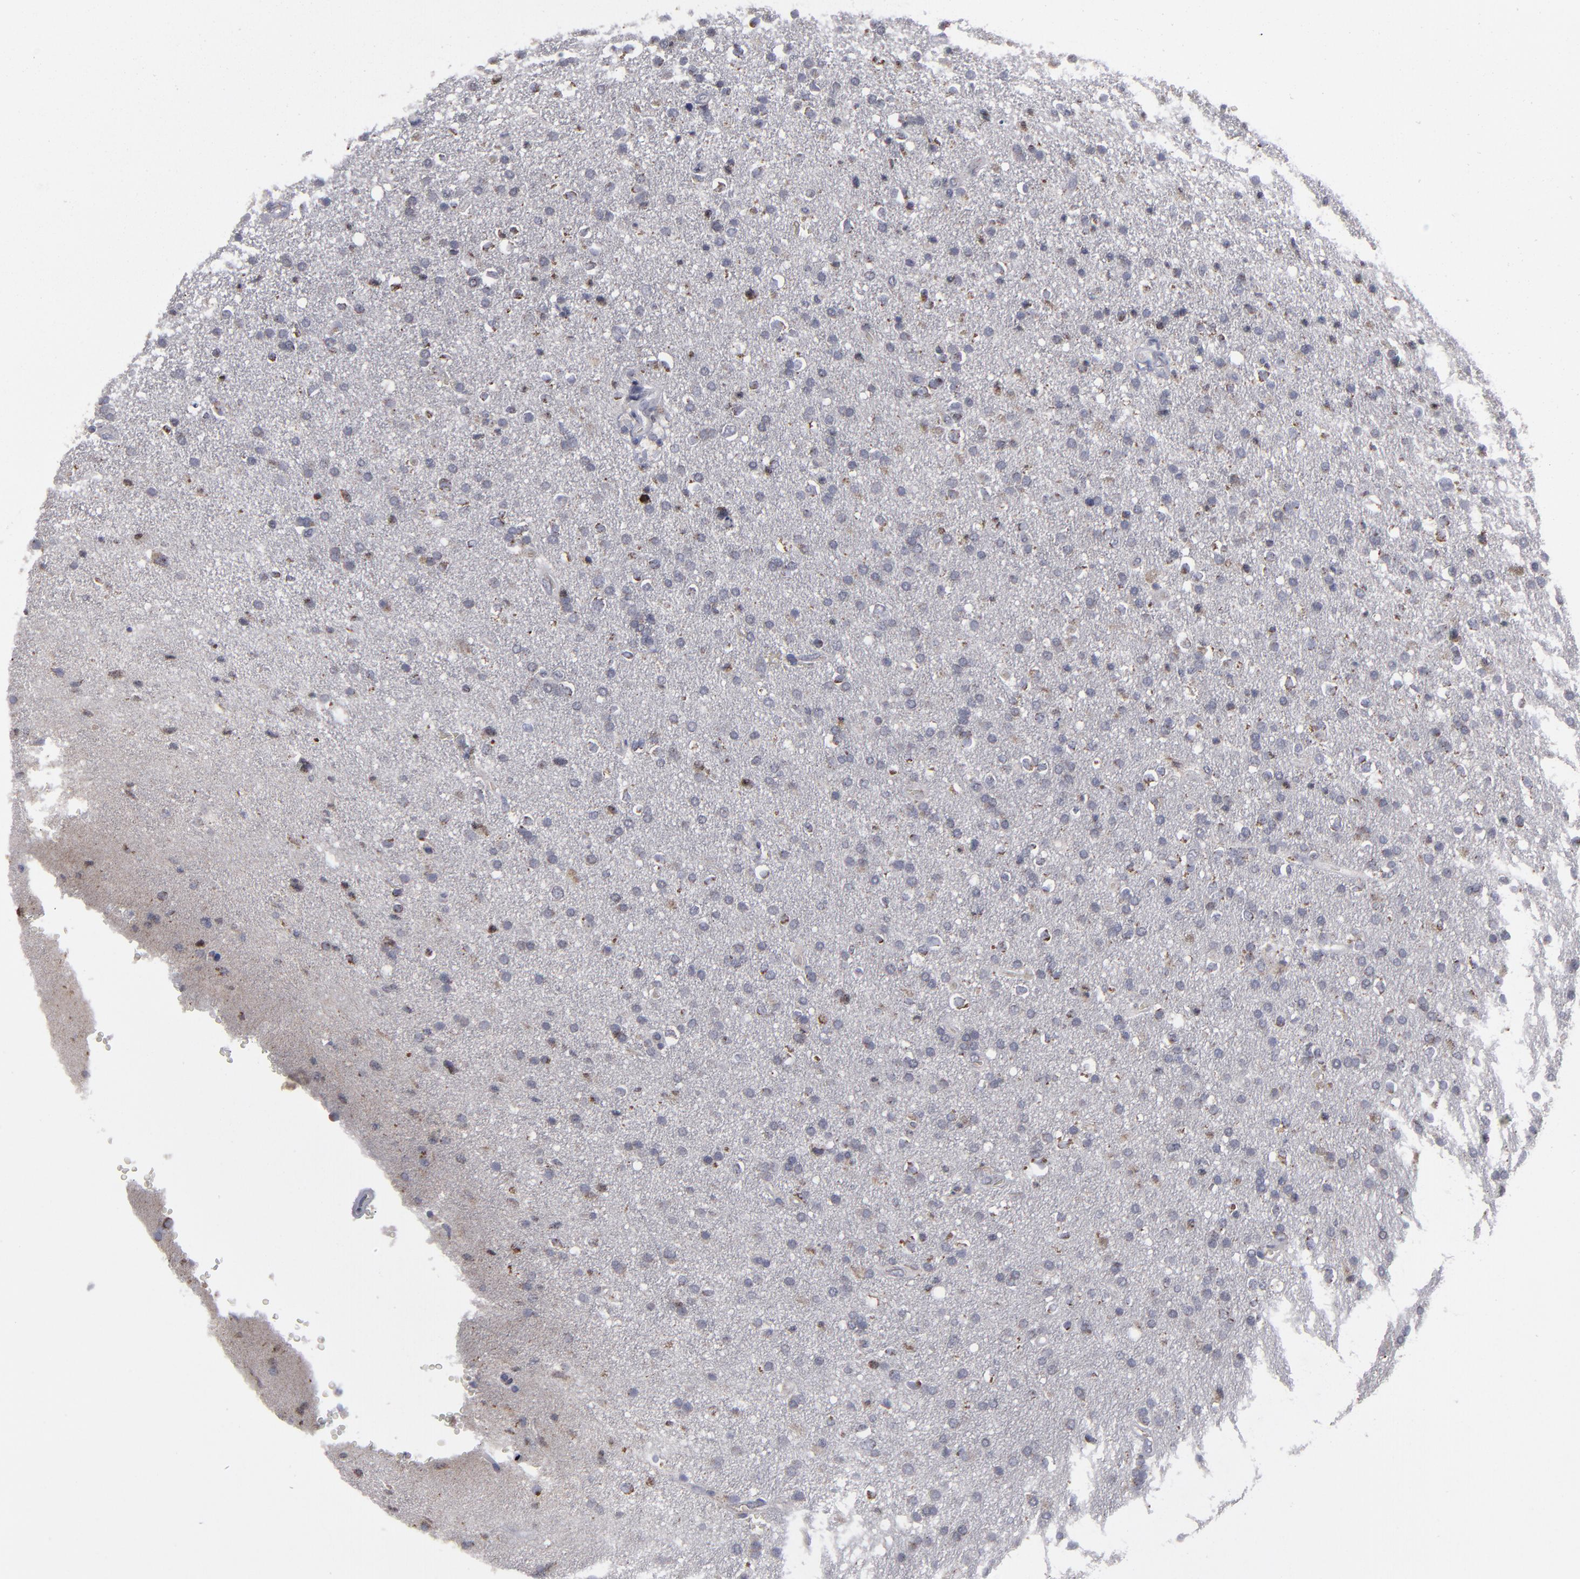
{"staining": {"intensity": "moderate", "quantity": "25%-75%", "location": "cytoplasmic/membranous"}, "tissue": "glioma", "cell_type": "Tumor cells", "image_type": "cancer", "snomed": [{"axis": "morphology", "description": "Glioma, malignant, High grade"}, {"axis": "topography", "description": "Brain"}], "caption": "Immunohistochemistry micrograph of human malignant high-grade glioma stained for a protein (brown), which reveals medium levels of moderate cytoplasmic/membranous expression in about 25%-75% of tumor cells.", "gene": "MYOM2", "patient": {"sex": "male", "age": 33}}